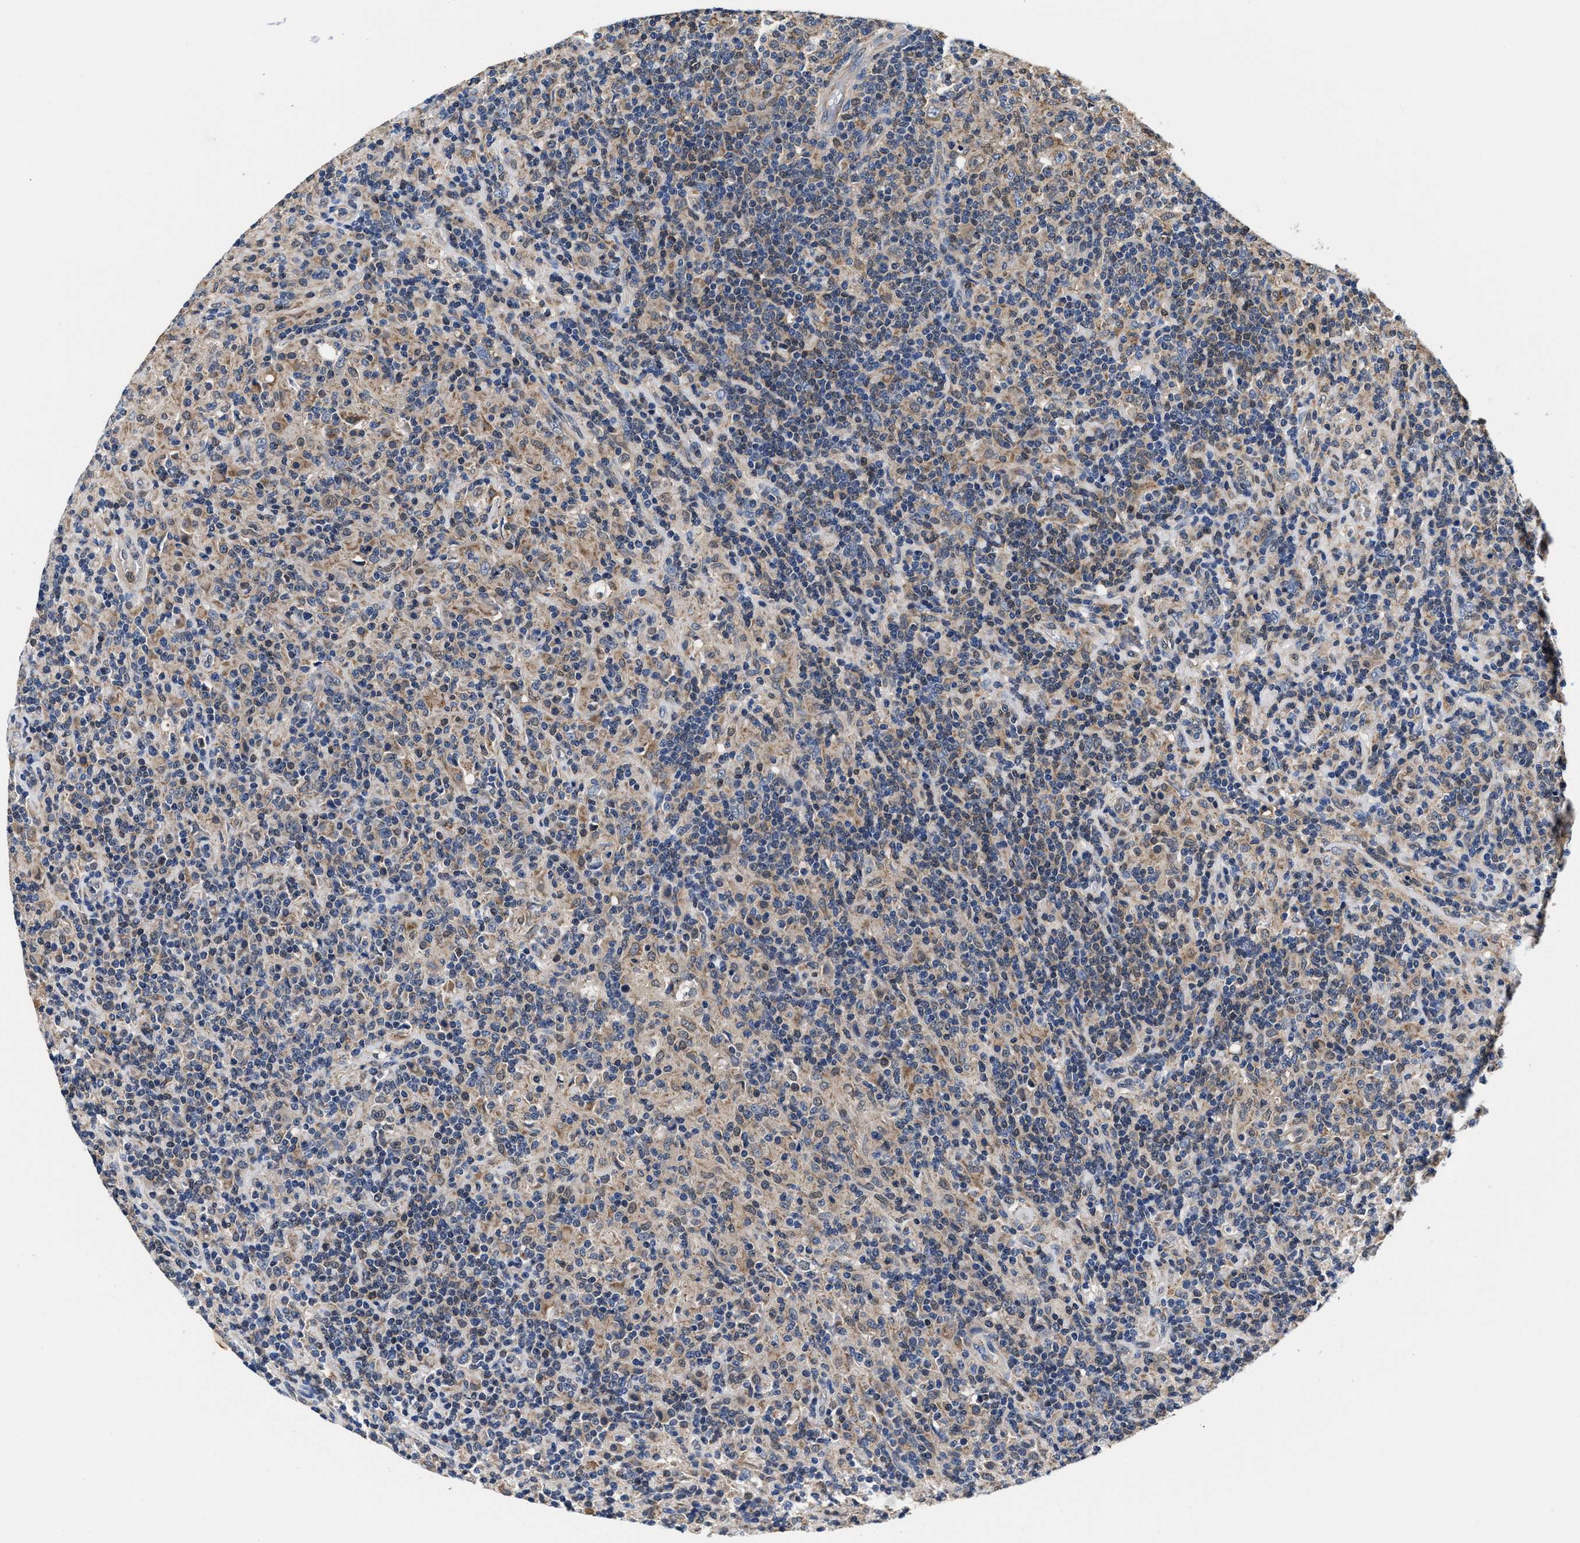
{"staining": {"intensity": "weak", "quantity": "<25%", "location": "cytoplasmic/membranous"}, "tissue": "lymphoma", "cell_type": "Tumor cells", "image_type": "cancer", "snomed": [{"axis": "morphology", "description": "Hodgkin's disease, NOS"}, {"axis": "topography", "description": "Lymph node"}], "caption": "Immunohistochemistry (IHC) micrograph of neoplastic tissue: Hodgkin's disease stained with DAB (3,3'-diaminobenzidine) shows no significant protein expression in tumor cells. (DAB (3,3'-diaminobenzidine) immunohistochemistry with hematoxylin counter stain).", "gene": "ACLY", "patient": {"sex": "male", "age": 70}}